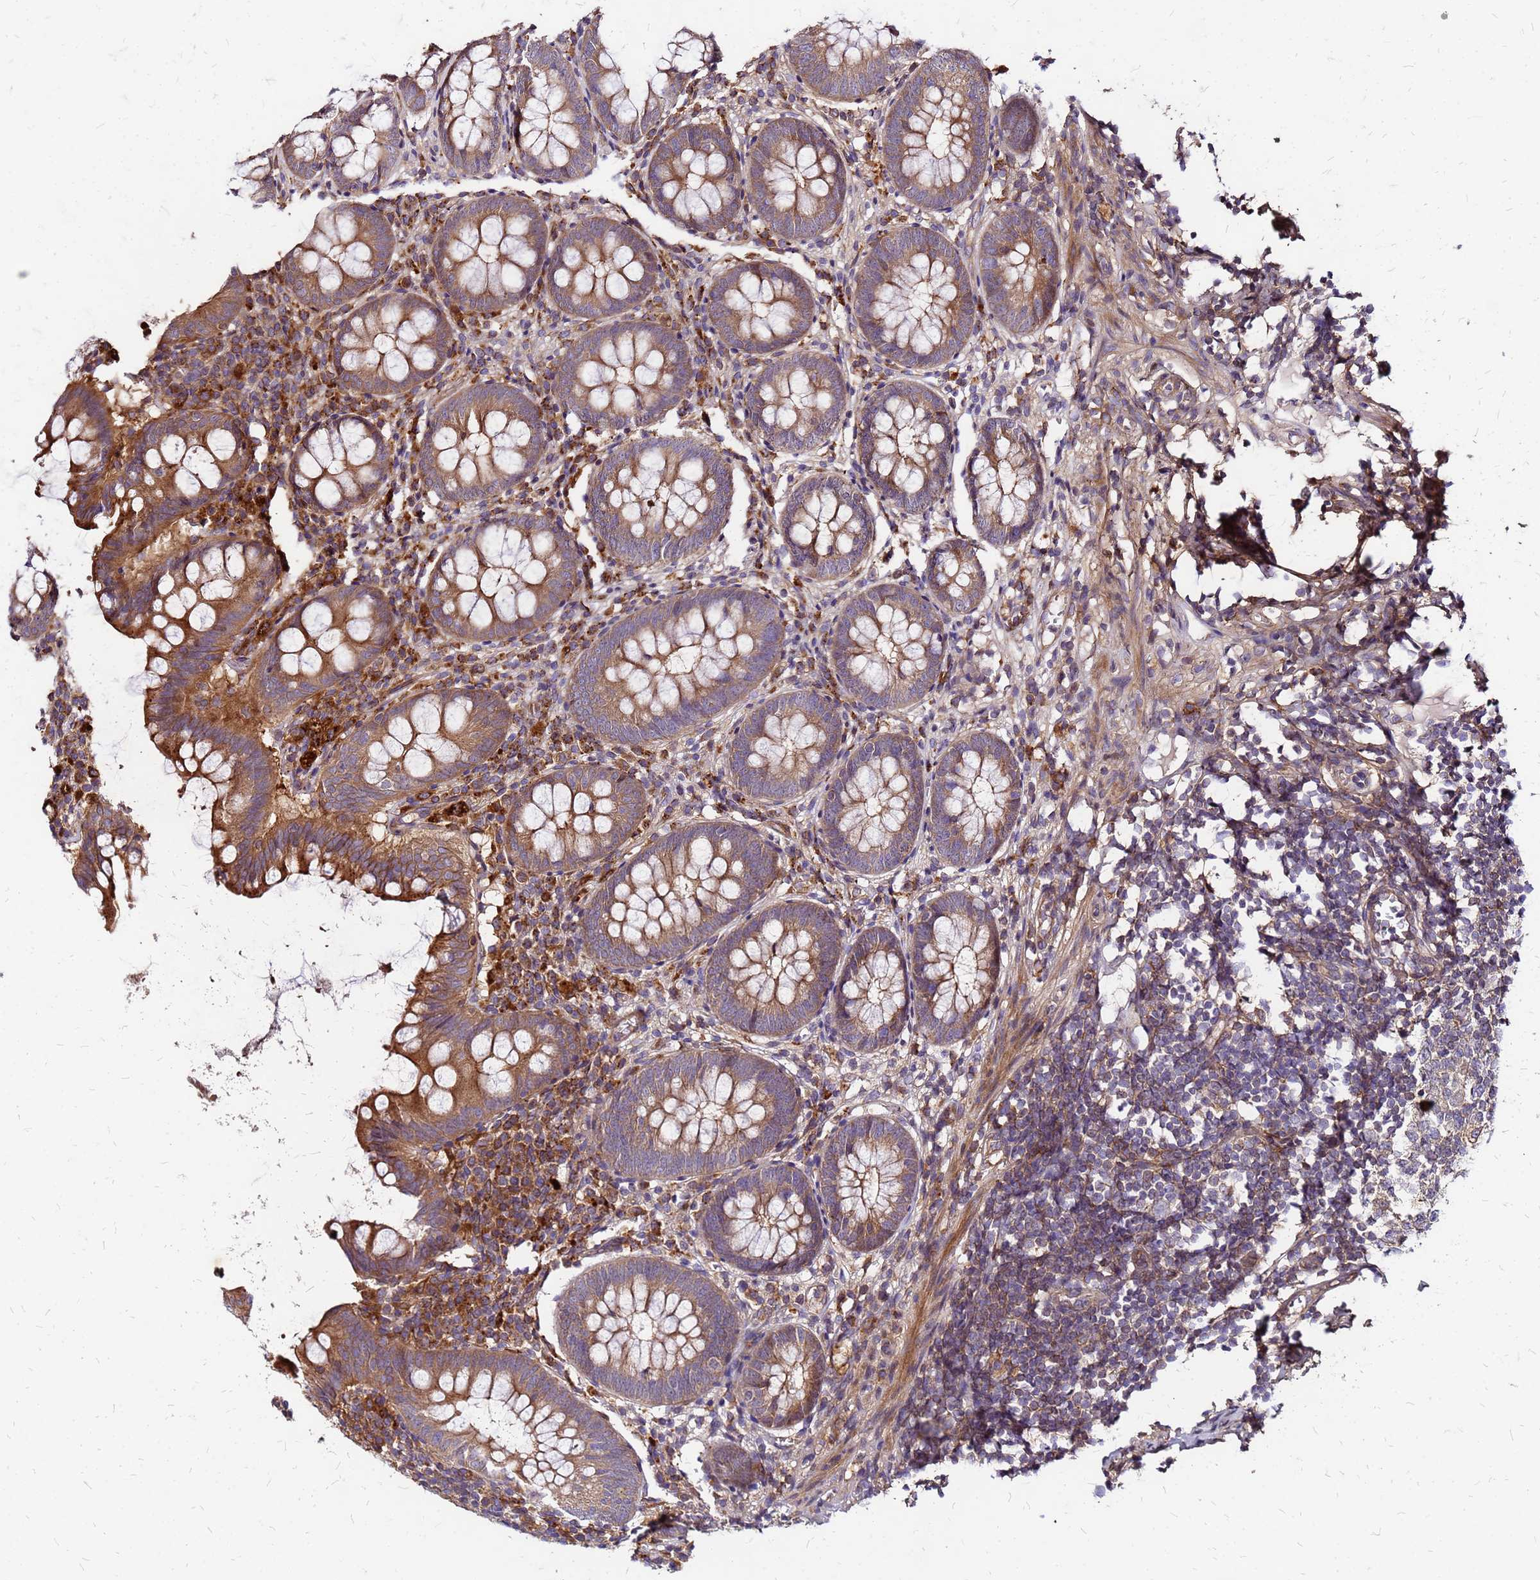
{"staining": {"intensity": "moderate", "quantity": ">75%", "location": "cytoplasmic/membranous"}, "tissue": "appendix", "cell_type": "Glandular cells", "image_type": "normal", "snomed": [{"axis": "morphology", "description": "Normal tissue, NOS"}, {"axis": "topography", "description": "Appendix"}], "caption": "Immunohistochemistry staining of normal appendix, which shows medium levels of moderate cytoplasmic/membranous expression in approximately >75% of glandular cells indicating moderate cytoplasmic/membranous protein expression. The staining was performed using DAB (3,3'-diaminobenzidine) (brown) for protein detection and nuclei were counterstained in hematoxylin (blue).", "gene": "CYBC1", "patient": {"sex": "female", "age": 51}}